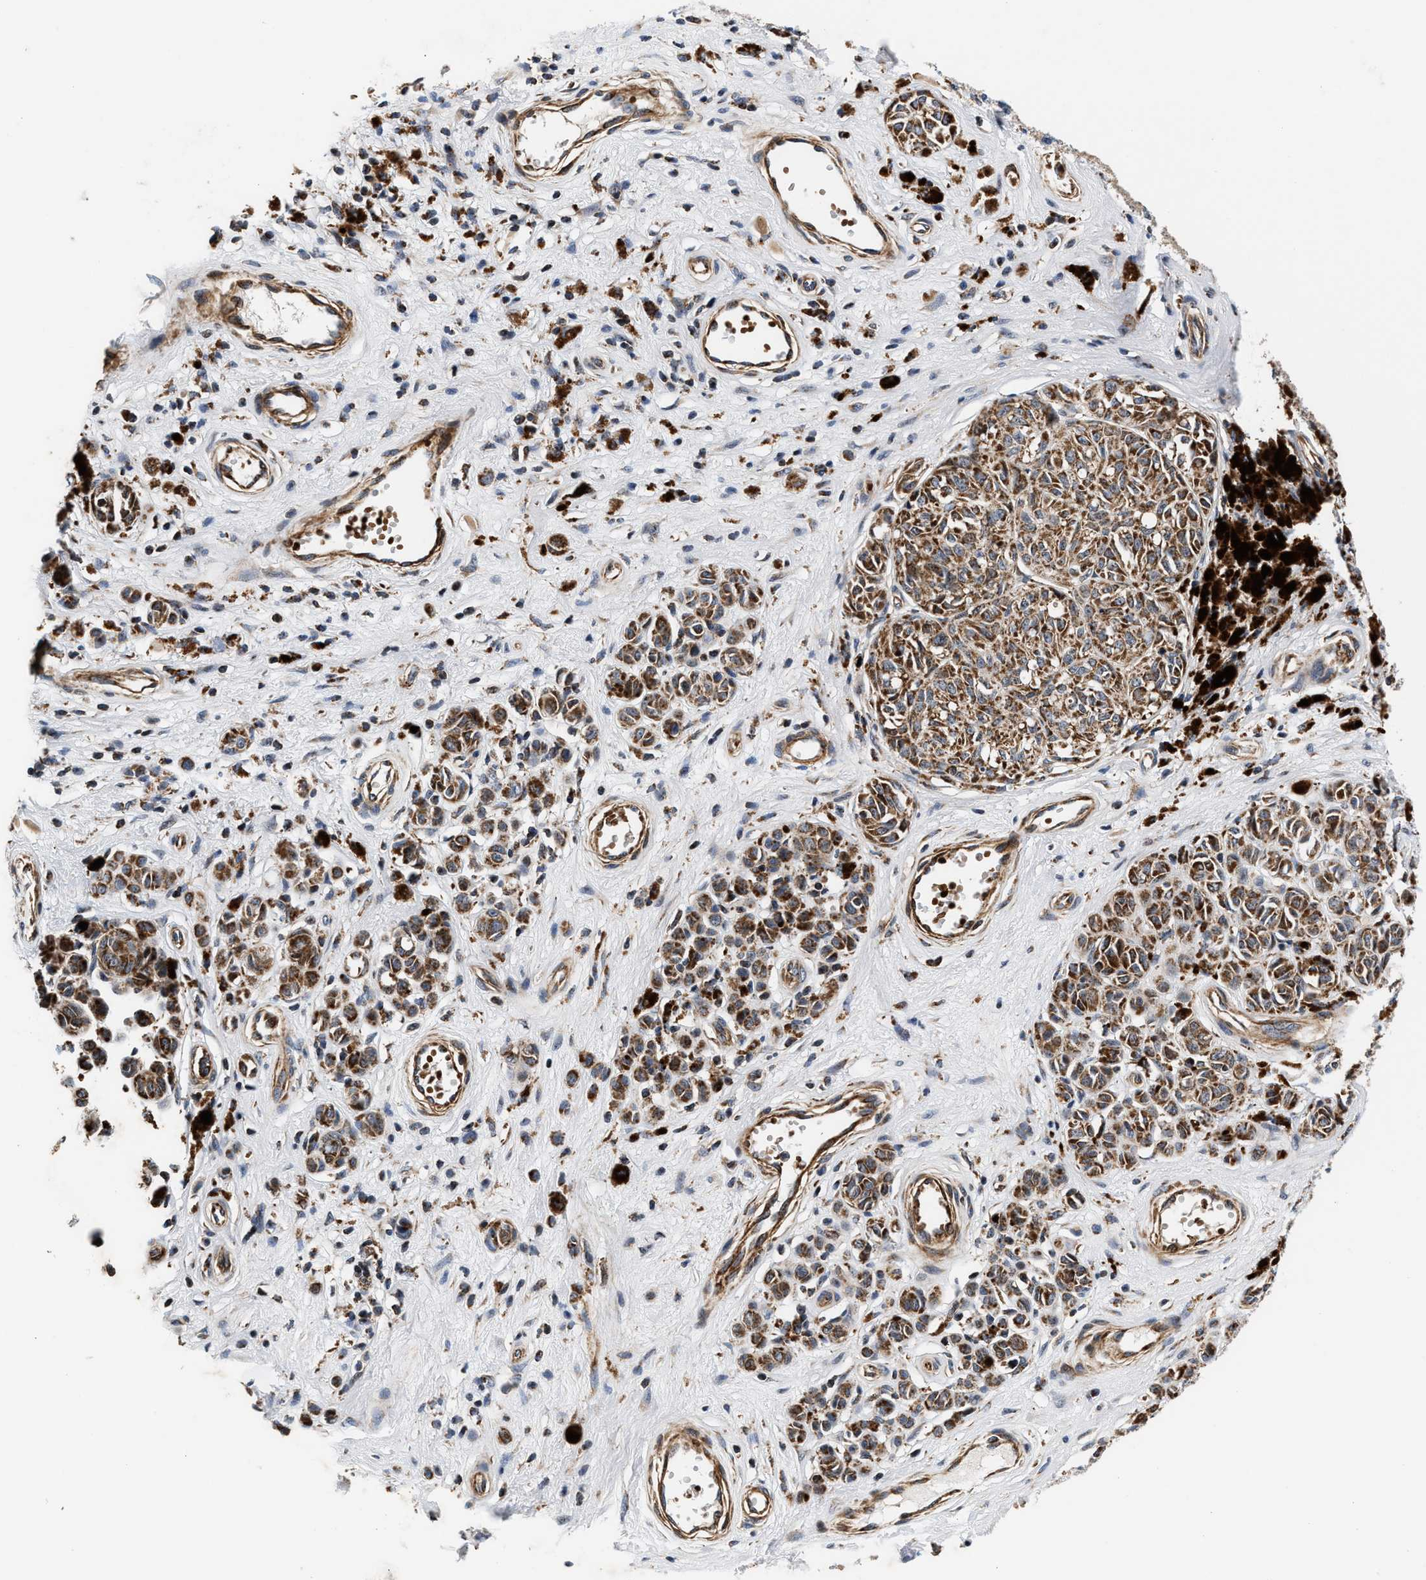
{"staining": {"intensity": "moderate", "quantity": ">75%", "location": "cytoplasmic/membranous"}, "tissue": "melanoma", "cell_type": "Tumor cells", "image_type": "cancer", "snomed": [{"axis": "morphology", "description": "Malignant melanoma, NOS"}, {"axis": "topography", "description": "Skin"}], "caption": "Immunohistochemistry (DAB (3,3'-diaminobenzidine)) staining of human melanoma shows moderate cytoplasmic/membranous protein staining in approximately >75% of tumor cells.", "gene": "SGK1", "patient": {"sex": "female", "age": 64}}